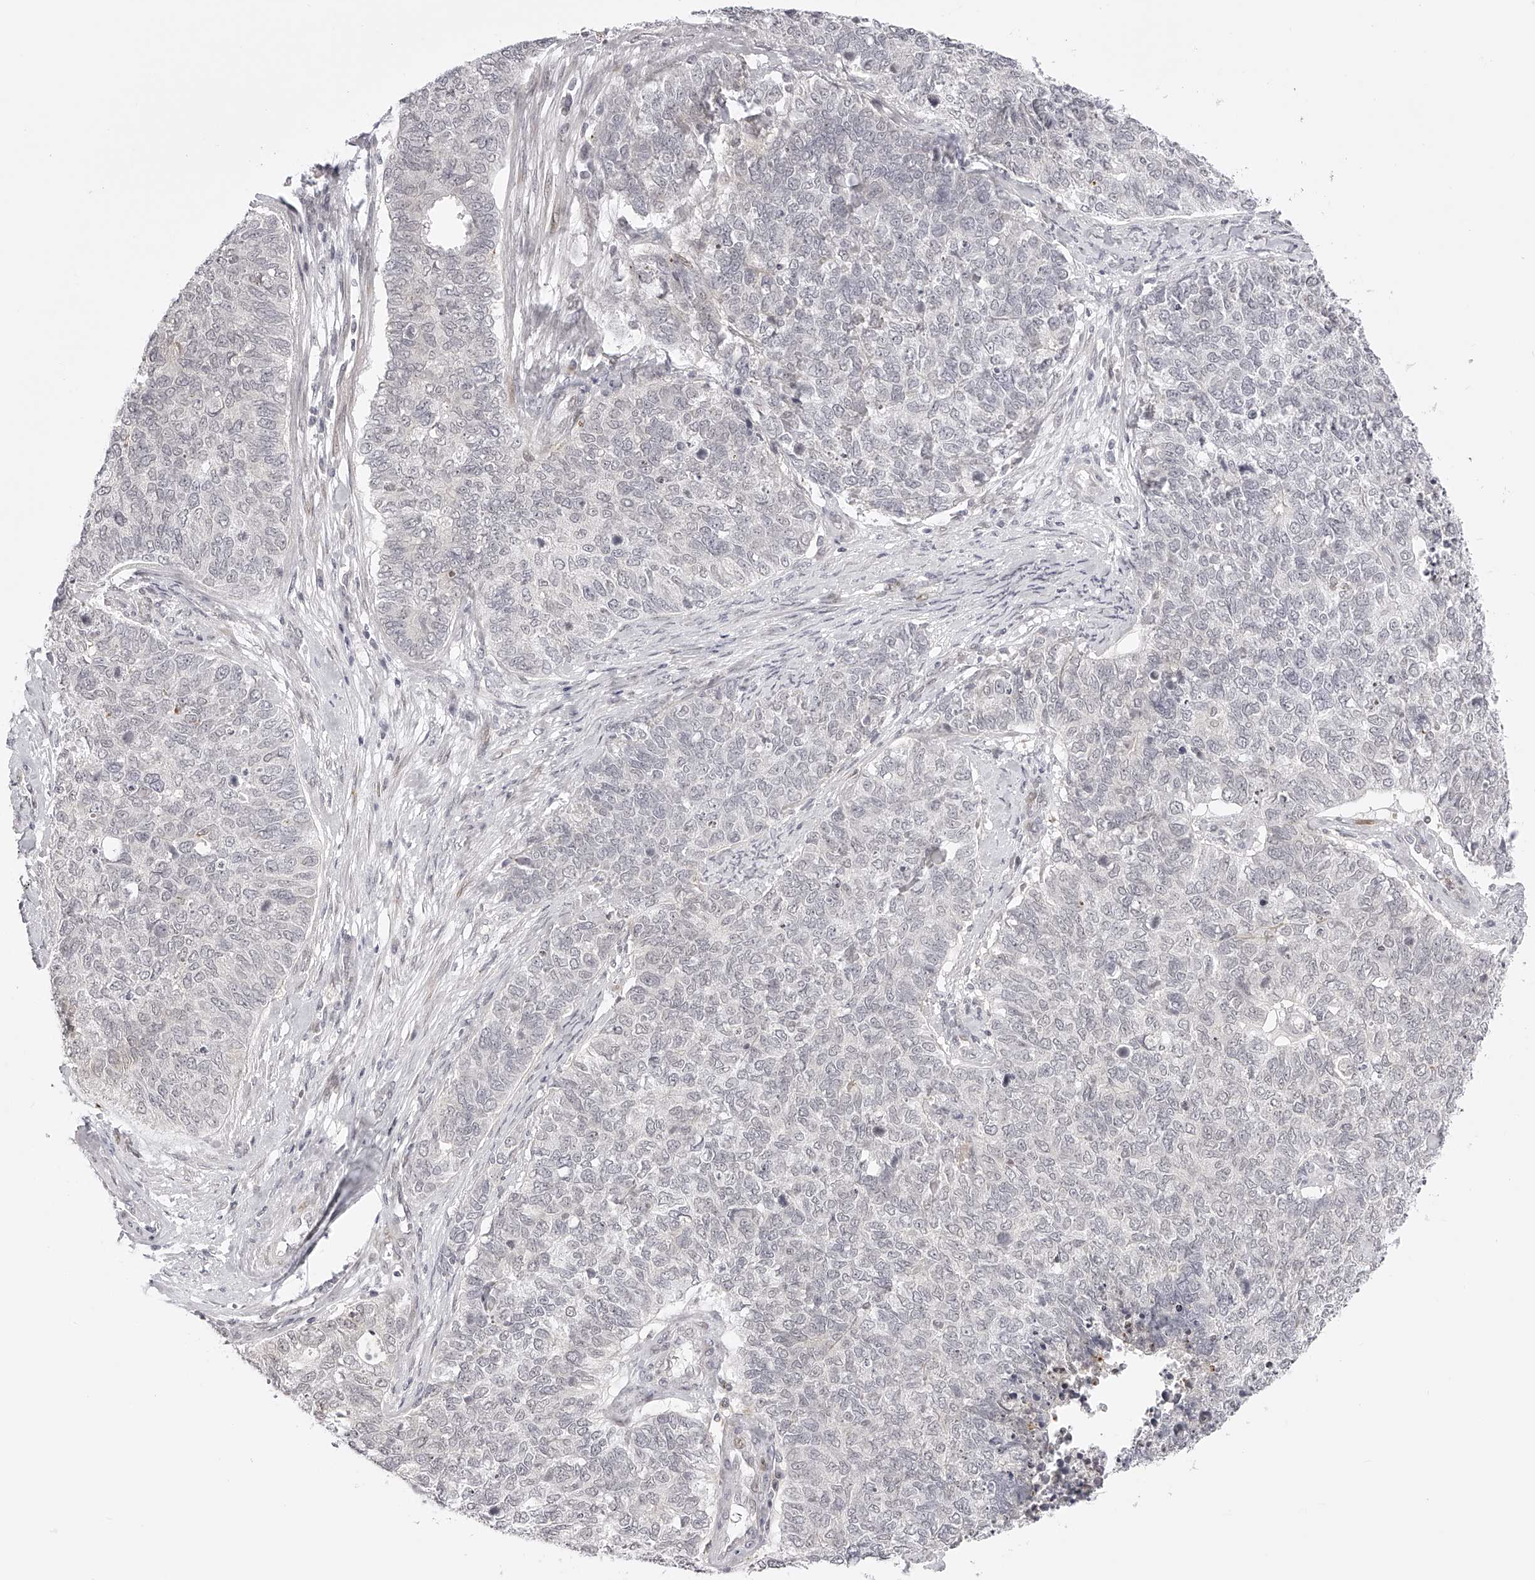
{"staining": {"intensity": "negative", "quantity": "none", "location": "none"}, "tissue": "cervical cancer", "cell_type": "Tumor cells", "image_type": "cancer", "snomed": [{"axis": "morphology", "description": "Squamous cell carcinoma, NOS"}, {"axis": "topography", "description": "Cervix"}], "caption": "Human cervical cancer (squamous cell carcinoma) stained for a protein using immunohistochemistry demonstrates no positivity in tumor cells.", "gene": "PLEKHG1", "patient": {"sex": "female", "age": 63}}